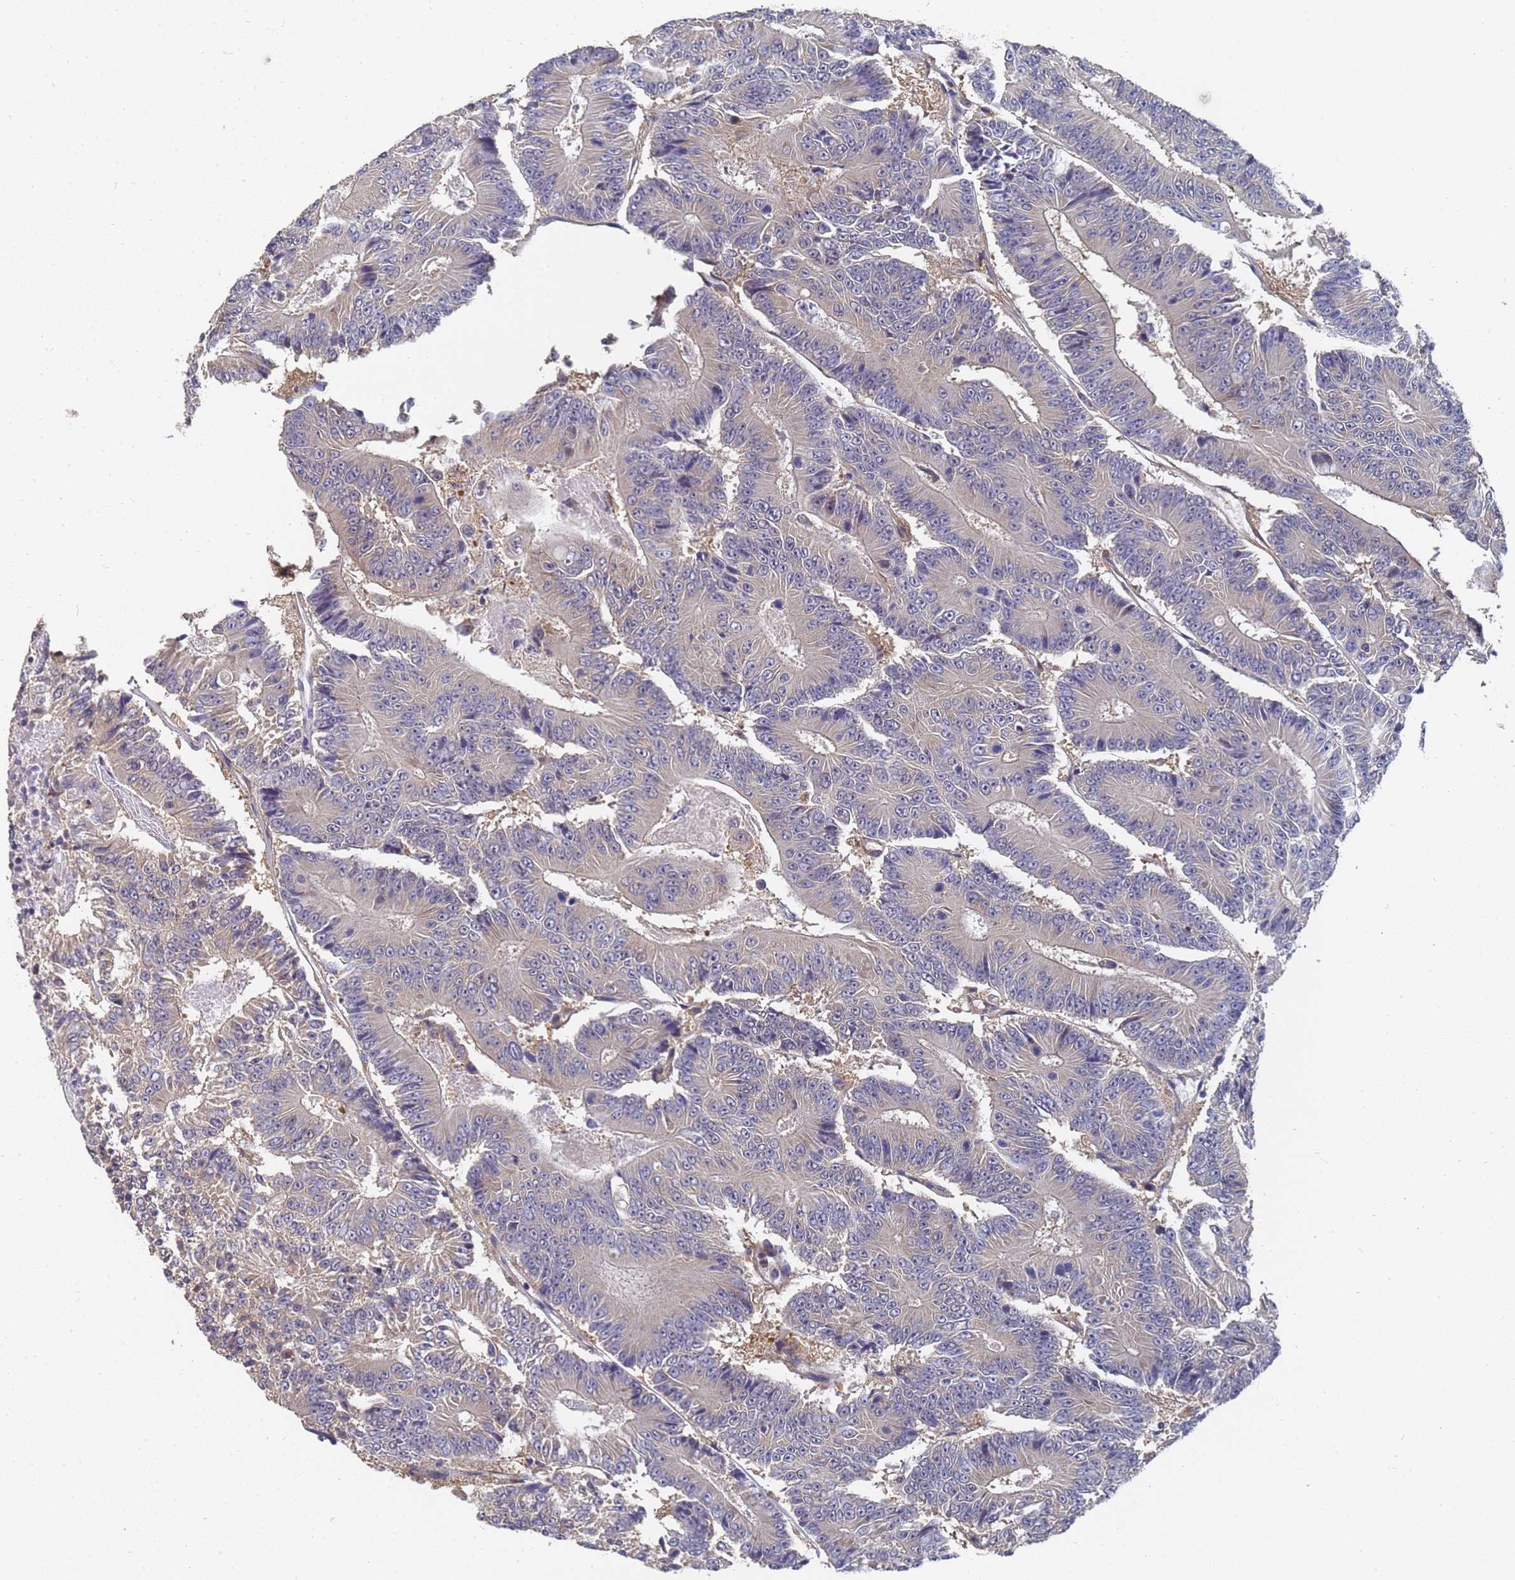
{"staining": {"intensity": "negative", "quantity": "none", "location": "none"}, "tissue": "colorectal cancer", "cell_type": "Tumor cells", "image_type": "cancer", "snomed": [{"axis": "morphology", "description": "Adenocarcinoma, NOS"}, {"axis": "topography", "description": "Colon"}], "caption": "Immunohistochemistry histopathology image of human colorectal cancer stained for a protein (brown), which displays no staining in tumor cells.", "gene": "ALS2CL", "patient": {"sex": "male", "age": 83}}